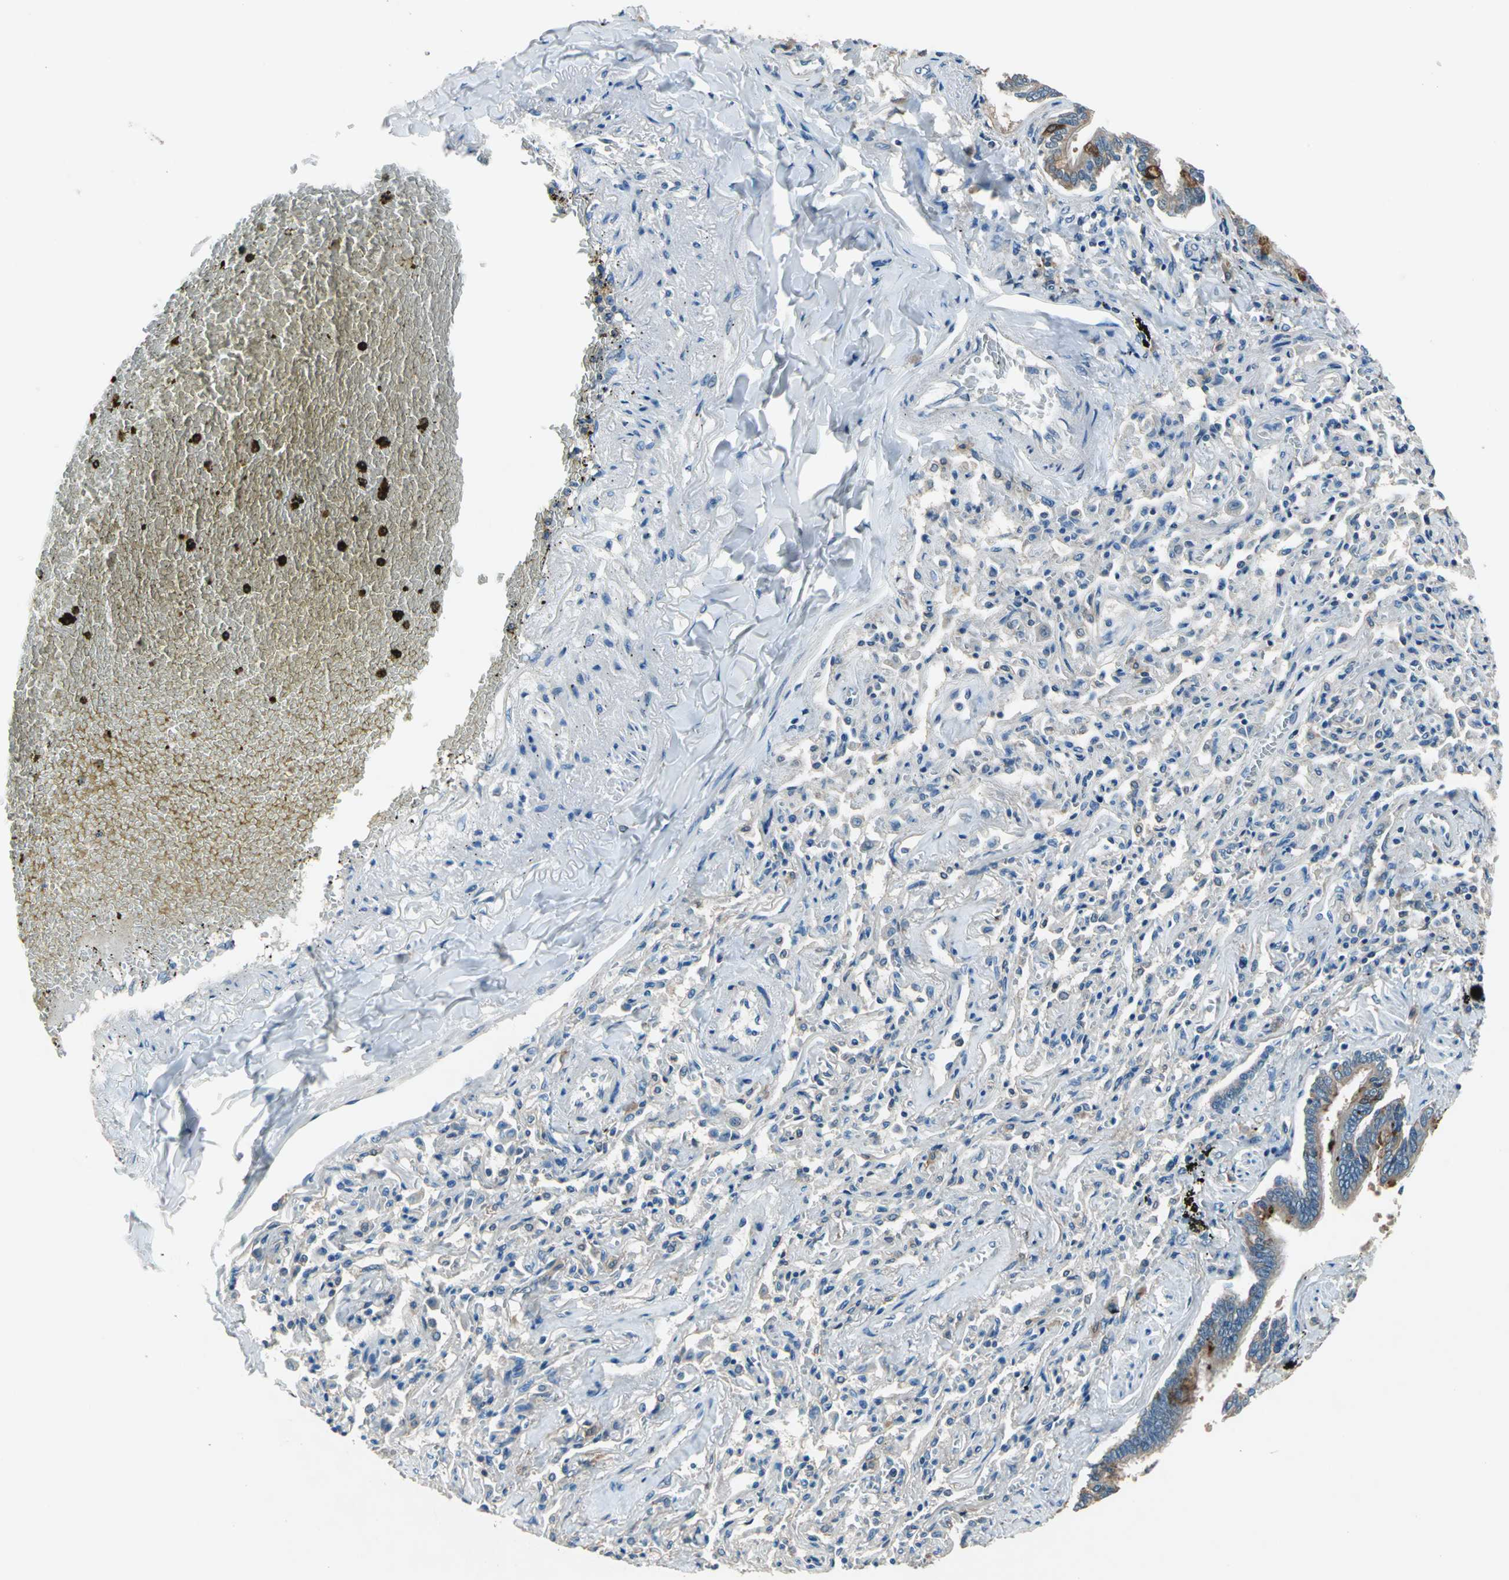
{"staining": {"intensity": "moderate", "quantity": ">75%", "location": "cytoplasmic/membranous"}, "tissue": "bronchus", "cell_type": "Respiratory epithelial cells", "image_type": "normal", "snomed": [{"axis": "morphology", "description": "Normal tissue, NOS"}, {"axis": "topography", "description": "Lung"}], "caption": "Immunohistochemistry (DAB (3,3'-diaminobenzidine)) staining of normal bronchus shows moderate cytoplasmic/membranous protein staining in about >75% of respiratory epithelial cells. The staining is performed using DAB (3,3'-diaminobenzidine) brown chromogen to label protein expression. The nuclei are counter-stained blue using hematoxylin.", "gene": "PRKCA", "patient": {"sex": "male", "age": 64}}